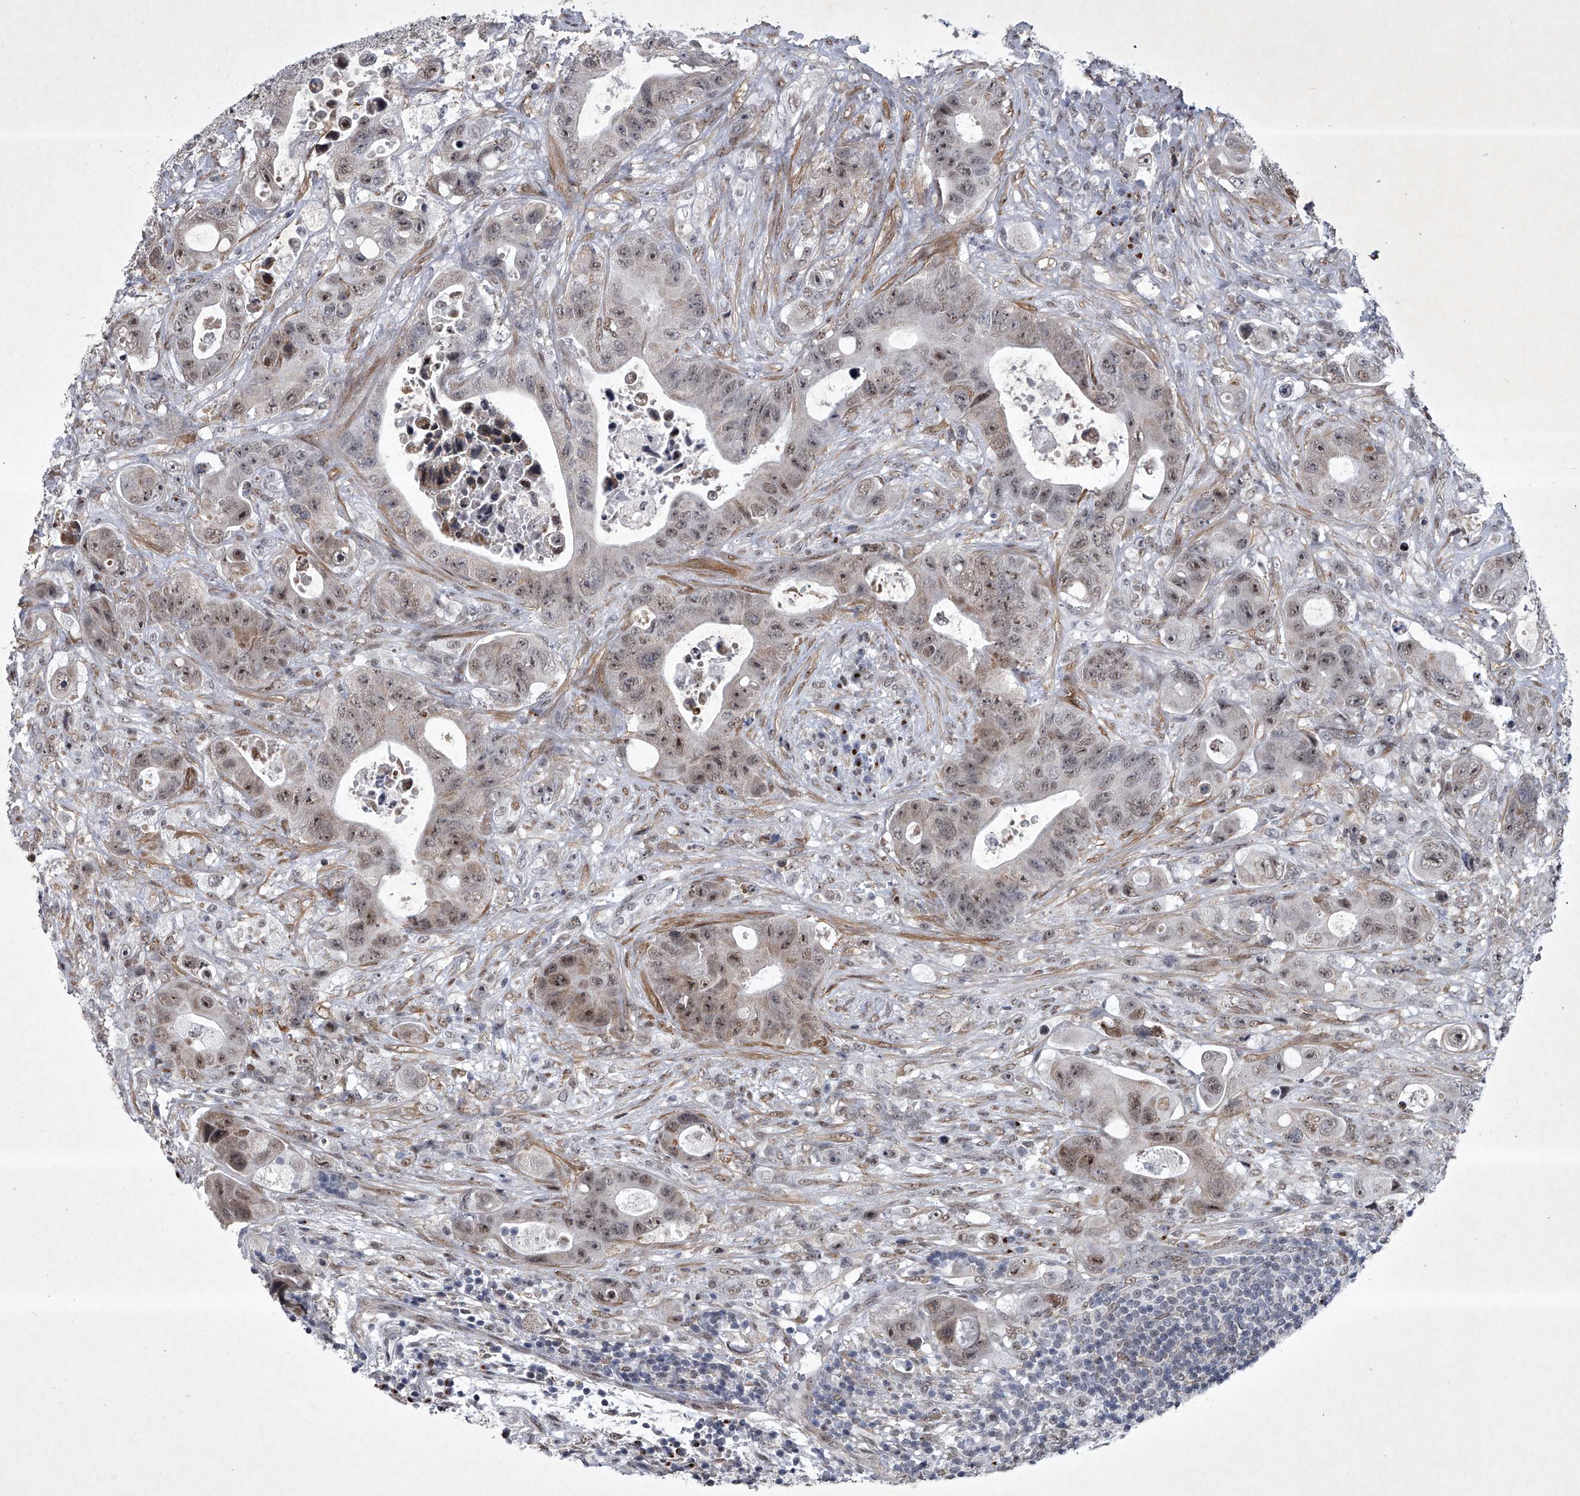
{"staining": {"intensity": "moderate", "quantity": "25%-75%", "location": "nuclear"}, "tissue": "colorectal cancer", "cell_type": "Tumor cells", "image_type": "cancer", "snomed": [{"axis": "morphology", "description": "Adenocarcinoma, NOS"}, {"axis": "topography", "description": "Colon"}], "caption": "Colorectal cancer stained for a protein (brown) displays moderate nuclear positive expression in about 25%-75% of tumor cells.", "gene": "MLLT1", "patient": {"sex": "female", "age": 46}}